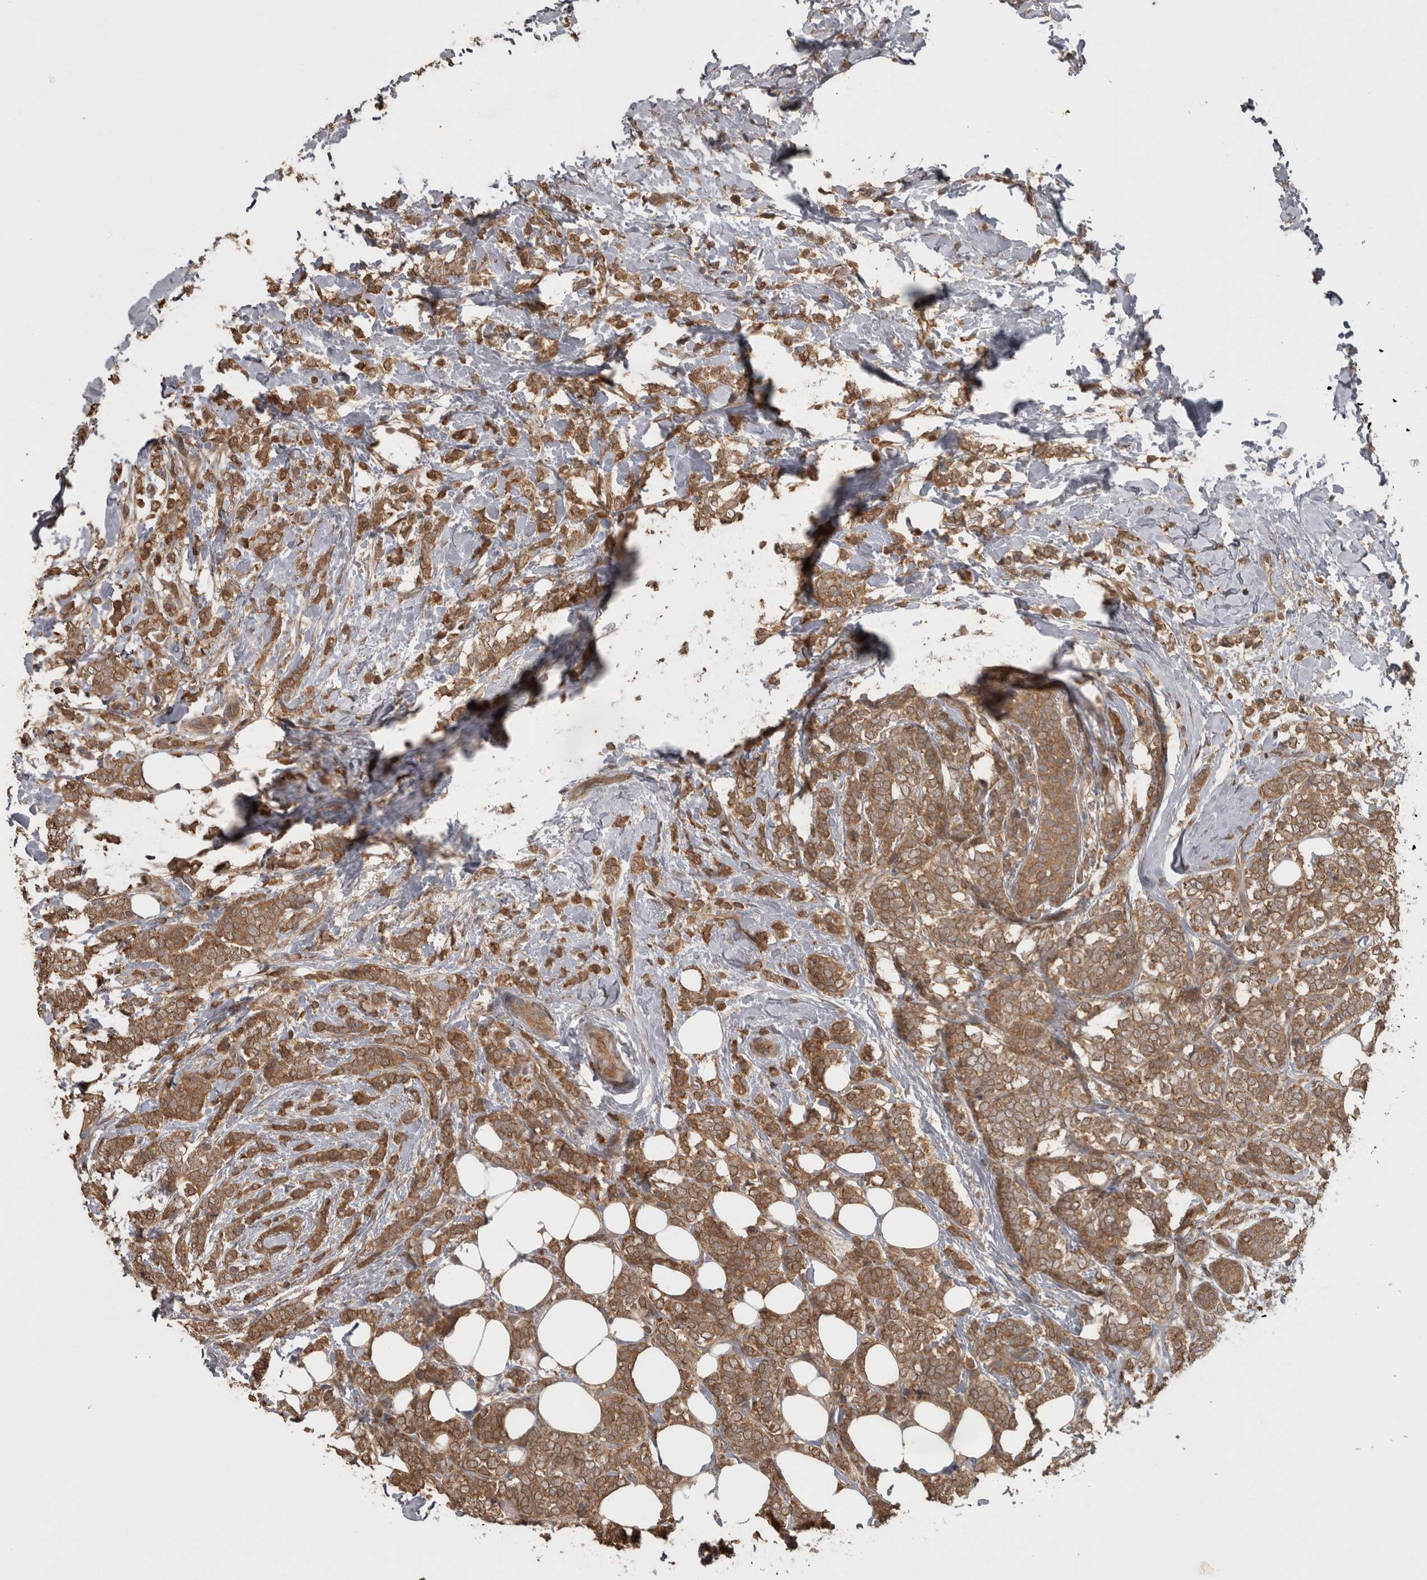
{"staining": {"intensity": "moderate", "quantity": ">75%", "location": "cytoplasmic/membranous"}, "tissue": "breast cancer", "cell_type": "Tumor cells", "image_type": "cancer", "snomed": [{"axis": "morphology", "description": "Lobular carcinoma"}, {"axis": "topography", "description": "Breast"}], "caption": "Moderate cytoplasmic/membranous expression for a protein is present in about >75% of tumor cells of lobular carcinoma (breast) using IHC.", "gene": "MICU3", "patient": {"sex": "female", "age": 50}}